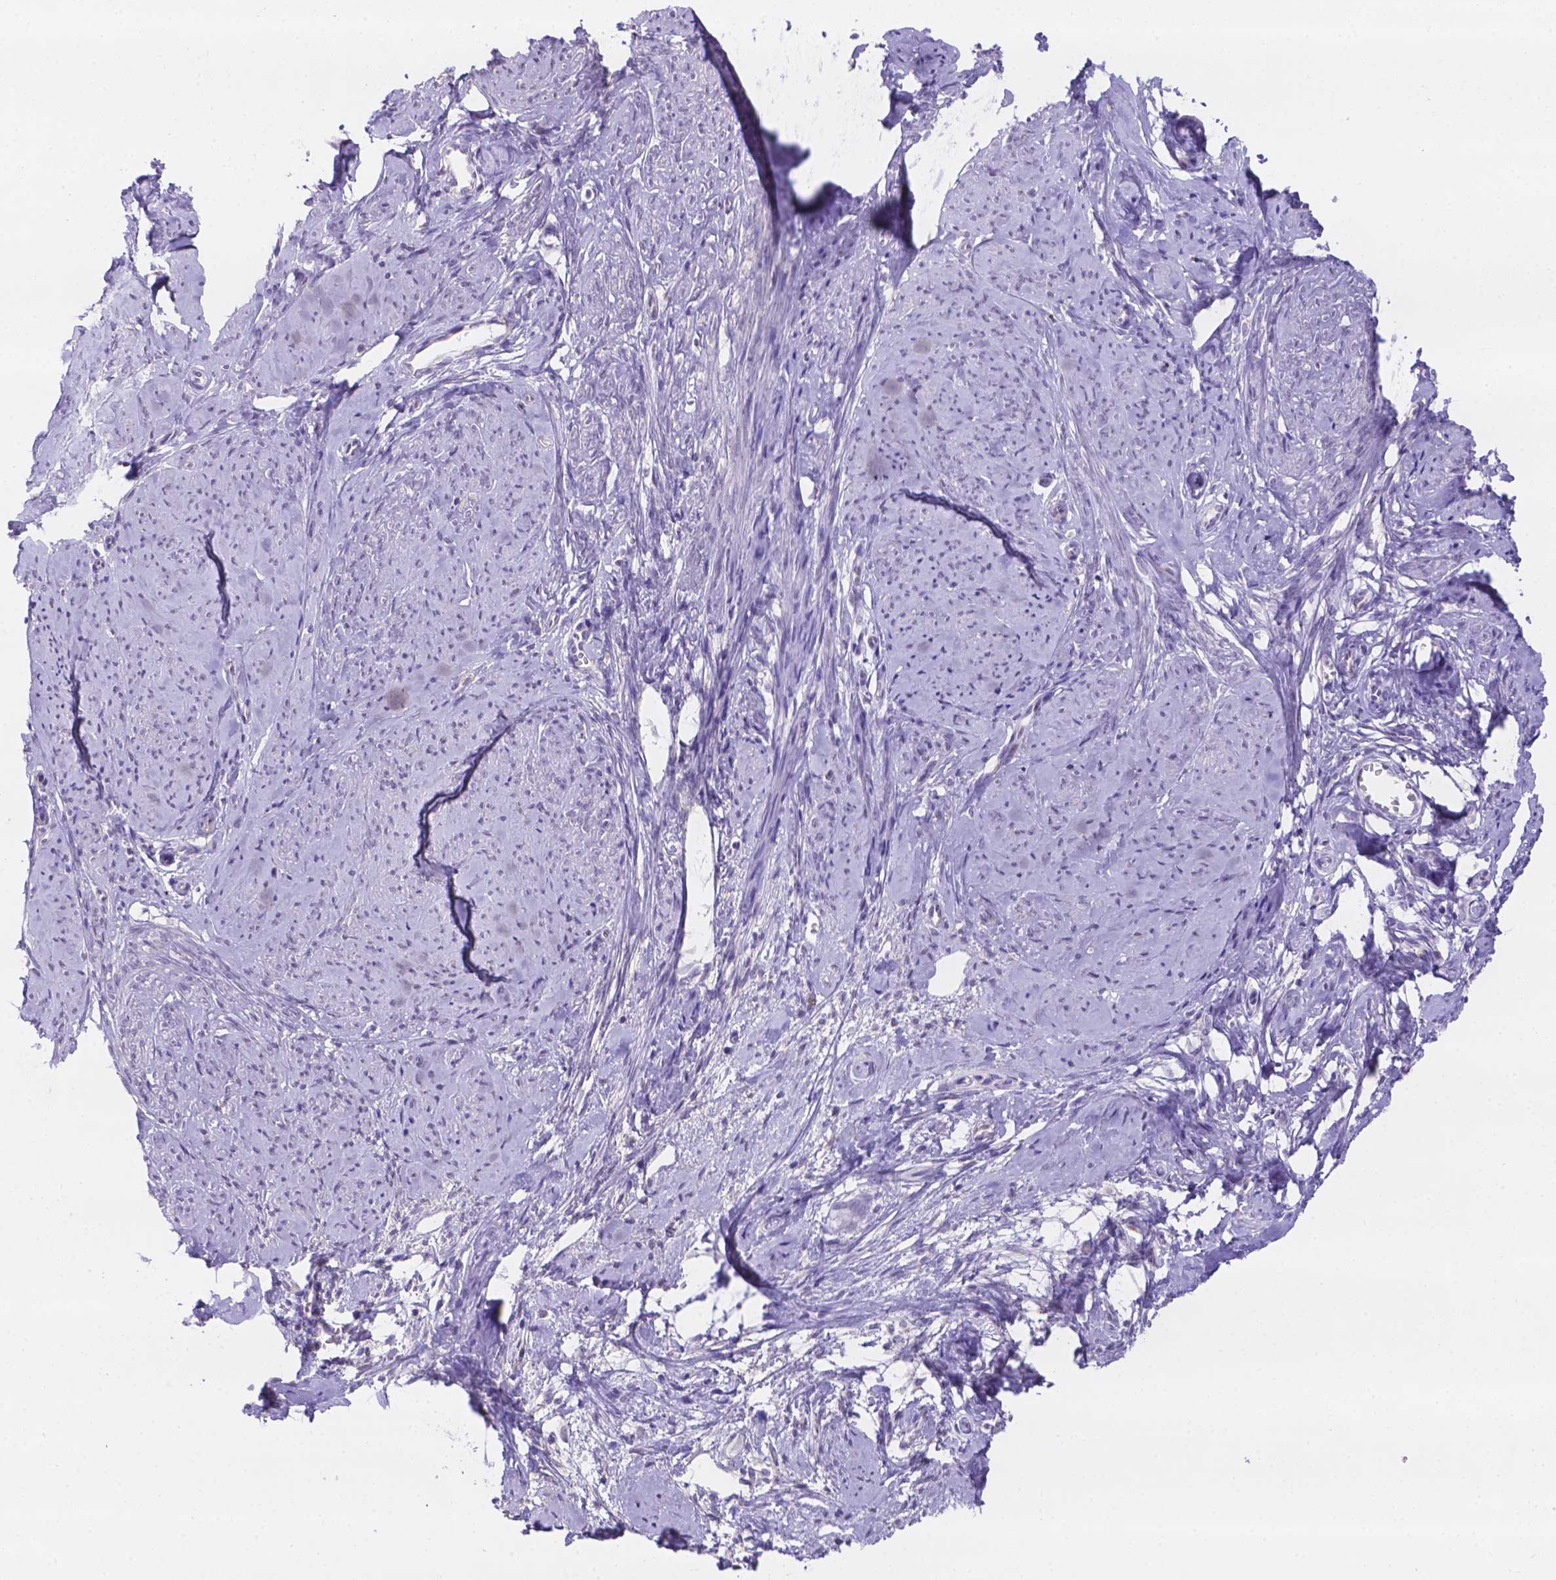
{"staining": {"intensity": "negative", "quantity": "none", "location": "none"}, "tissue": "smooth muscle", "cell_type": "Smooth muscle cells", "image_type": "normal", "snomed": [{"axis": "morphology", "description": "Normal tissue, NOS"}, {"axis": "topography", "description": "Smooth muscle"}], "caption": "IHC of benign smooth muscle demonstrates no staining in smooth muscle cells.", "gene": "CD96", "patient": {"sex": "female", "age": 48}}